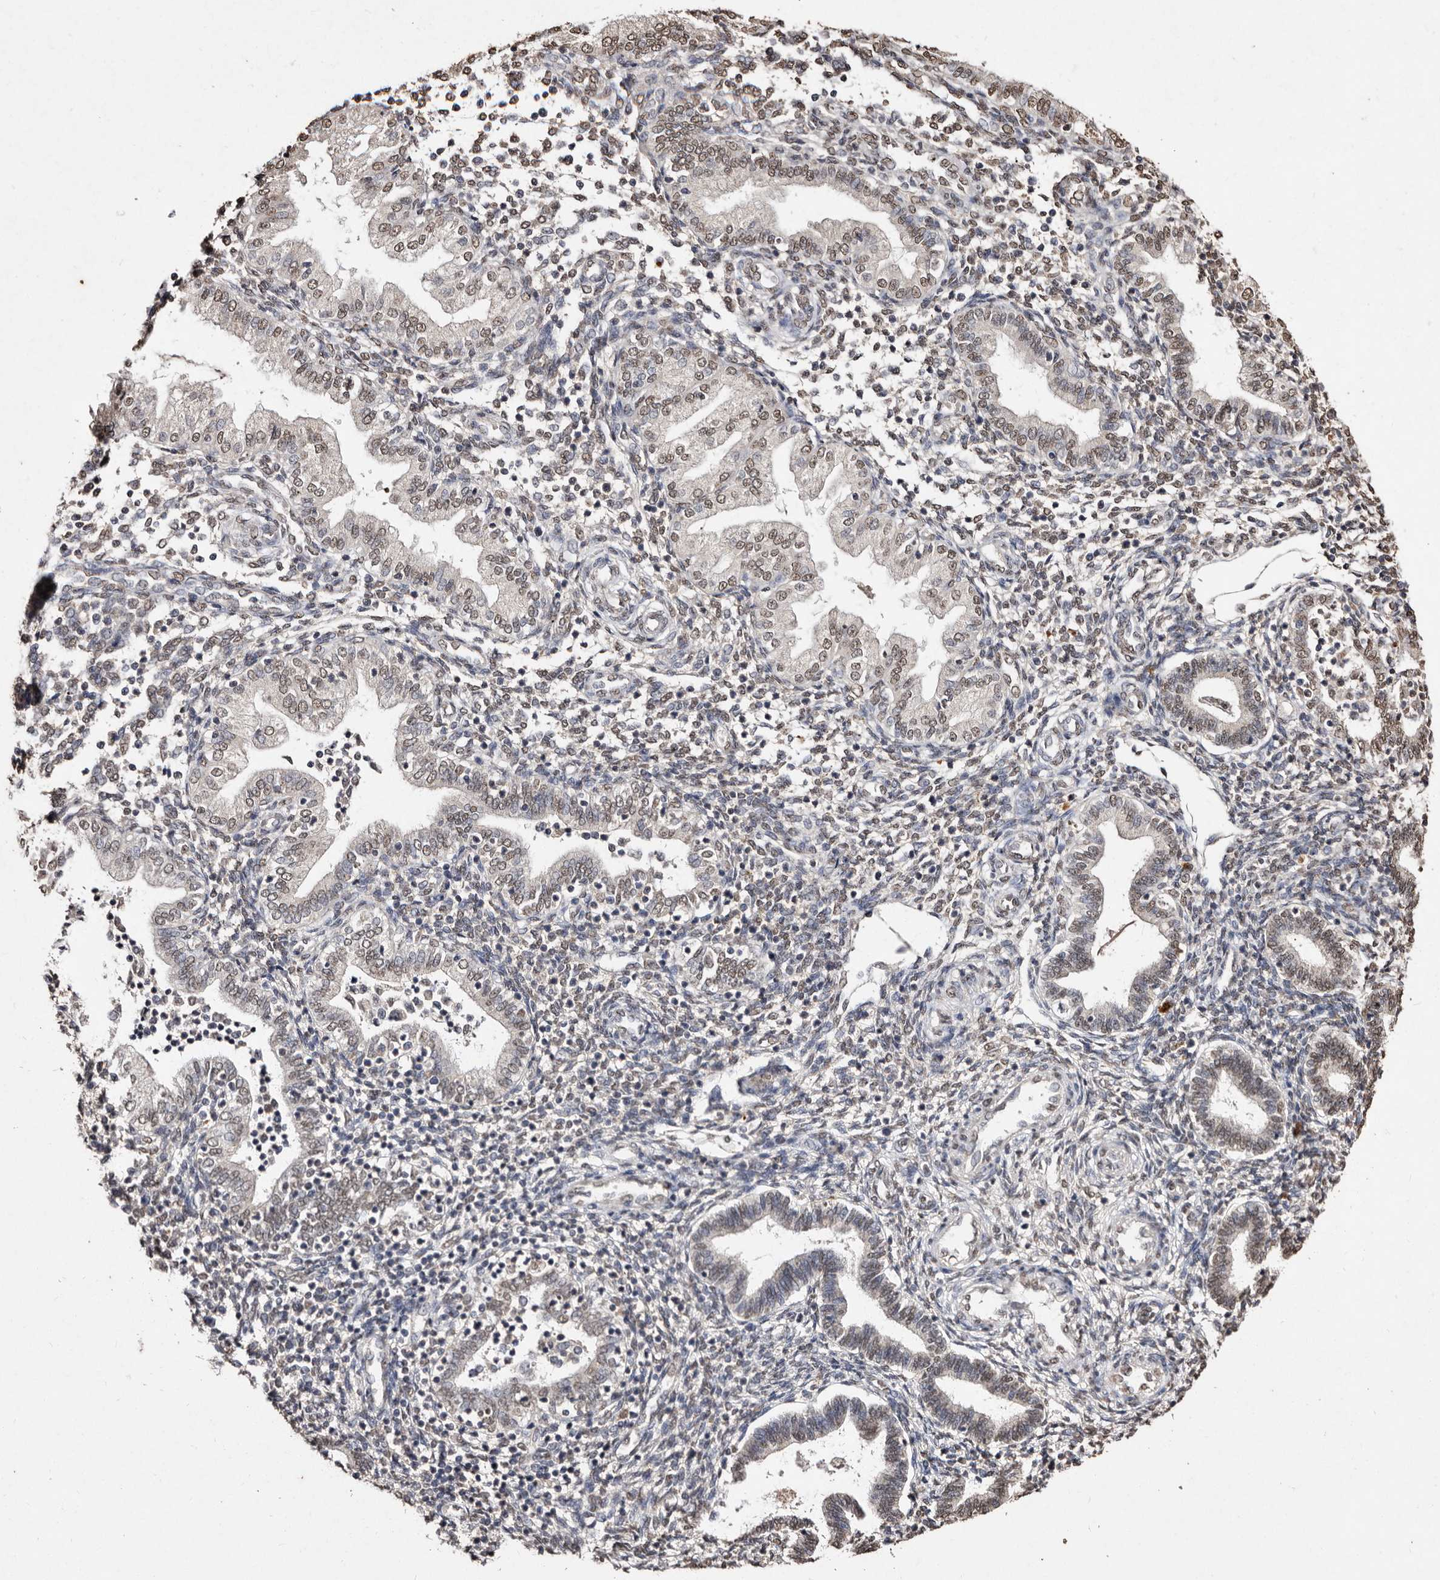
{"staining": {"intensity": "moderate", "quantity": "<25%", "location": "nuclear"}, "tissue": "endometrium", "cell_type": "Cells in endometrial stroma", "image_type": "normal", "snomed": [{"axis": "morphology", "description": "Normal tissue, NOS"}, {"axis": "topography", "description": "Endometrium"}], "caption": "The immunohistochemical stain shows moderate nuclear expression in cells in endometrial stroma of unremarkable endometrium.", "gene": "ERBB4", "patient": {"sex": "female", "age": 53}}